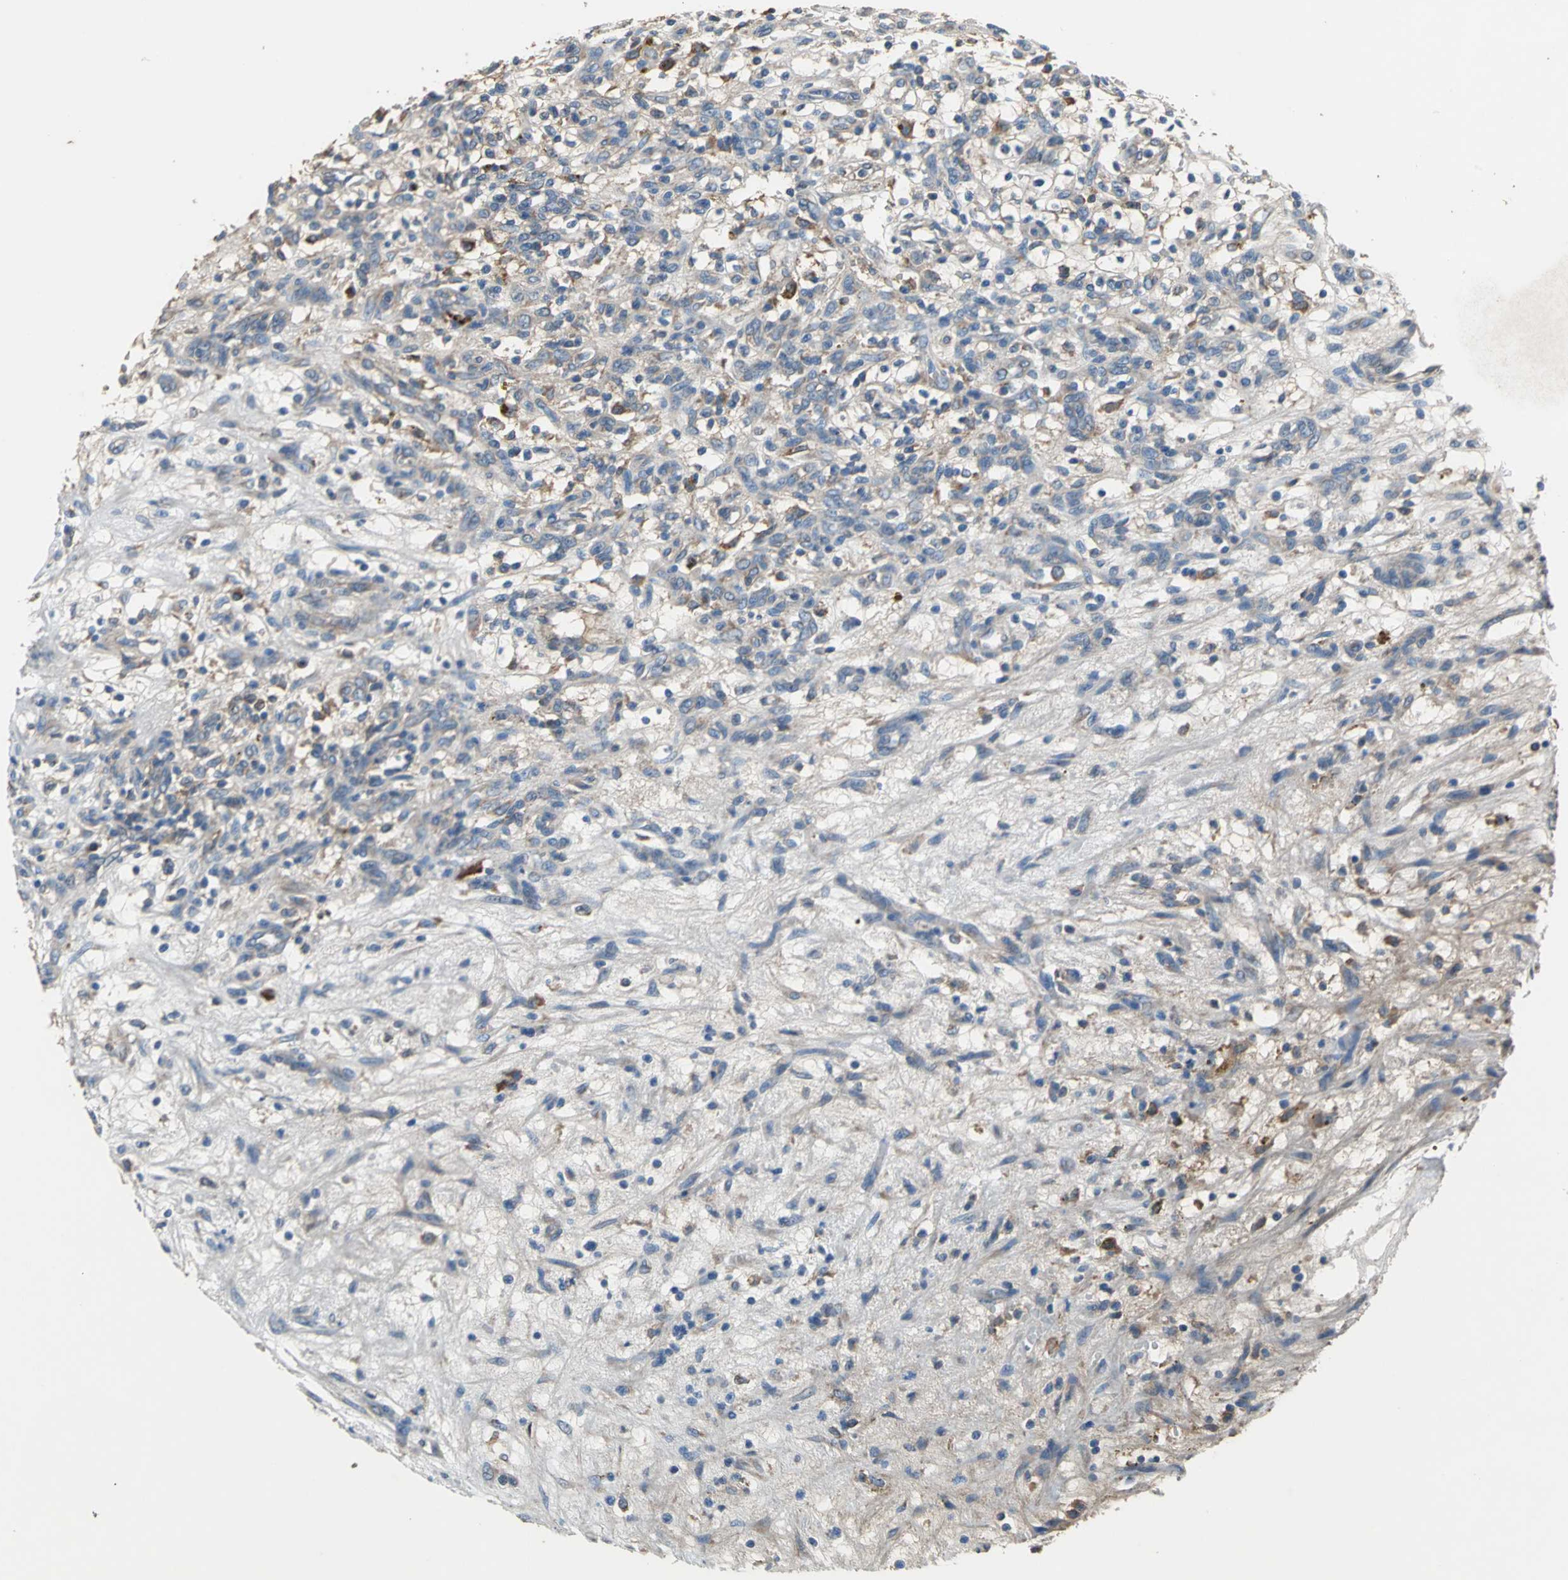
{"staining": {"intensity": "weak", "quantity": ">75%", "location": "cytoplasmic/membranous"}, "tissue": "renal cancer", "cell_type": "Tumor cells", "image_type": "cancer", "snomed": [{"axis": "morphology", "description": "Adenocarcinoma, NOS"}, {"axis": "topography", "description": "Kidney"}], "caption": "Renal adenocarcinoma stained with a protein marker shows weak staining in tumor cells.", "gene": "HEPH", "patient": {"sex": "female", "age": 57}}